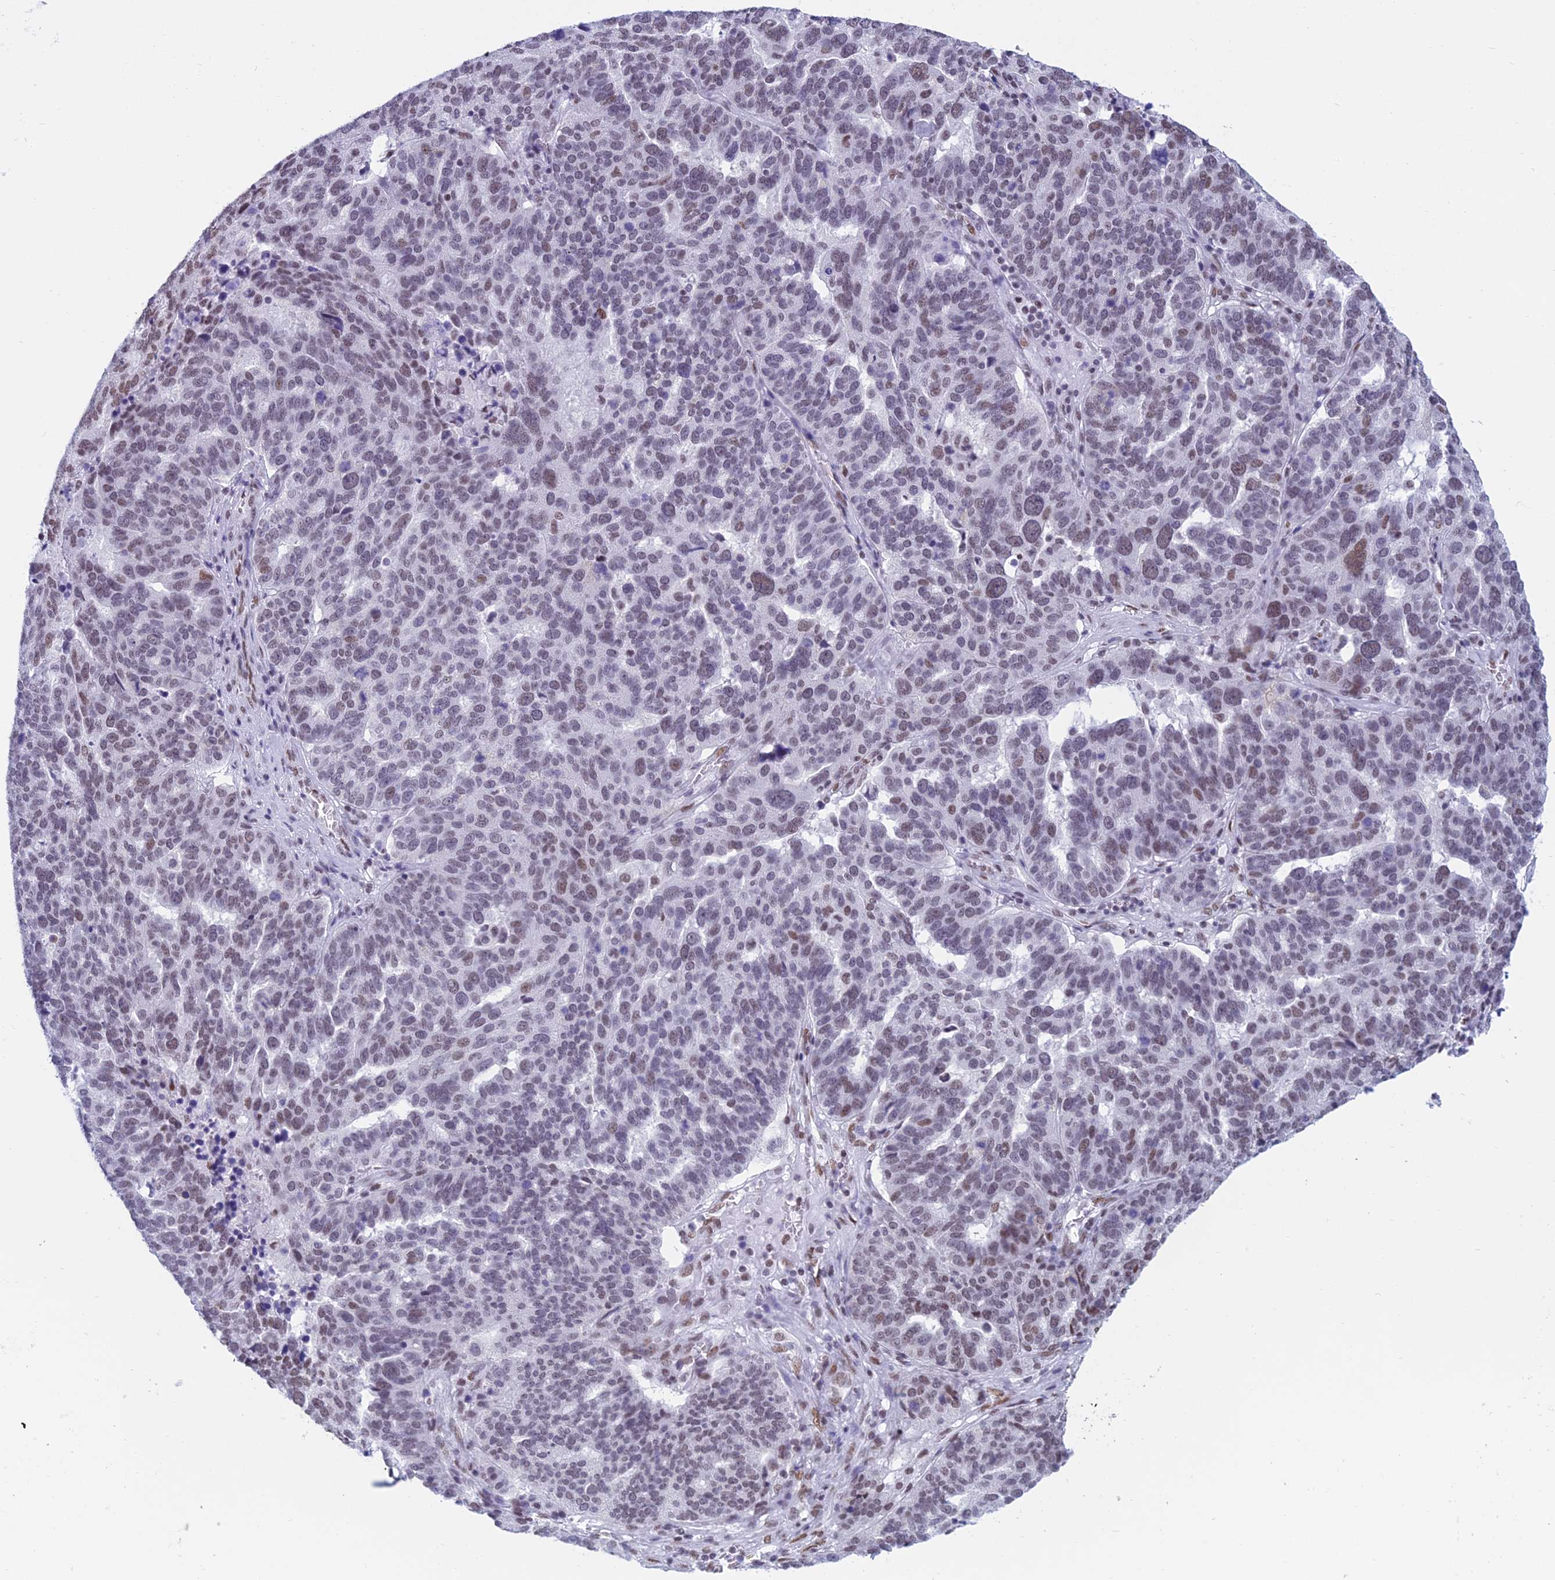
{"staining": {"intensity": "moderate", "quantity": "25%-75%", "location": "nuclear"}, "tissue": "ovarian cancer", "cell_type": "Tumor cells", "image_type": "cancer", "snomed": [{"axis": "morphology", "description": "Cystadenocarcinoma, serous, NOS"}, {"axis": "topography", "description": "Ovary"}], "caption": "Ovarian cancer (serous cystadenocarcinoma) tissue displays moderate nuclear expression in approximately 25%-75% of tumor cells", "gene": "CDC26", "patient": {"sex": "female", "age": 59}}